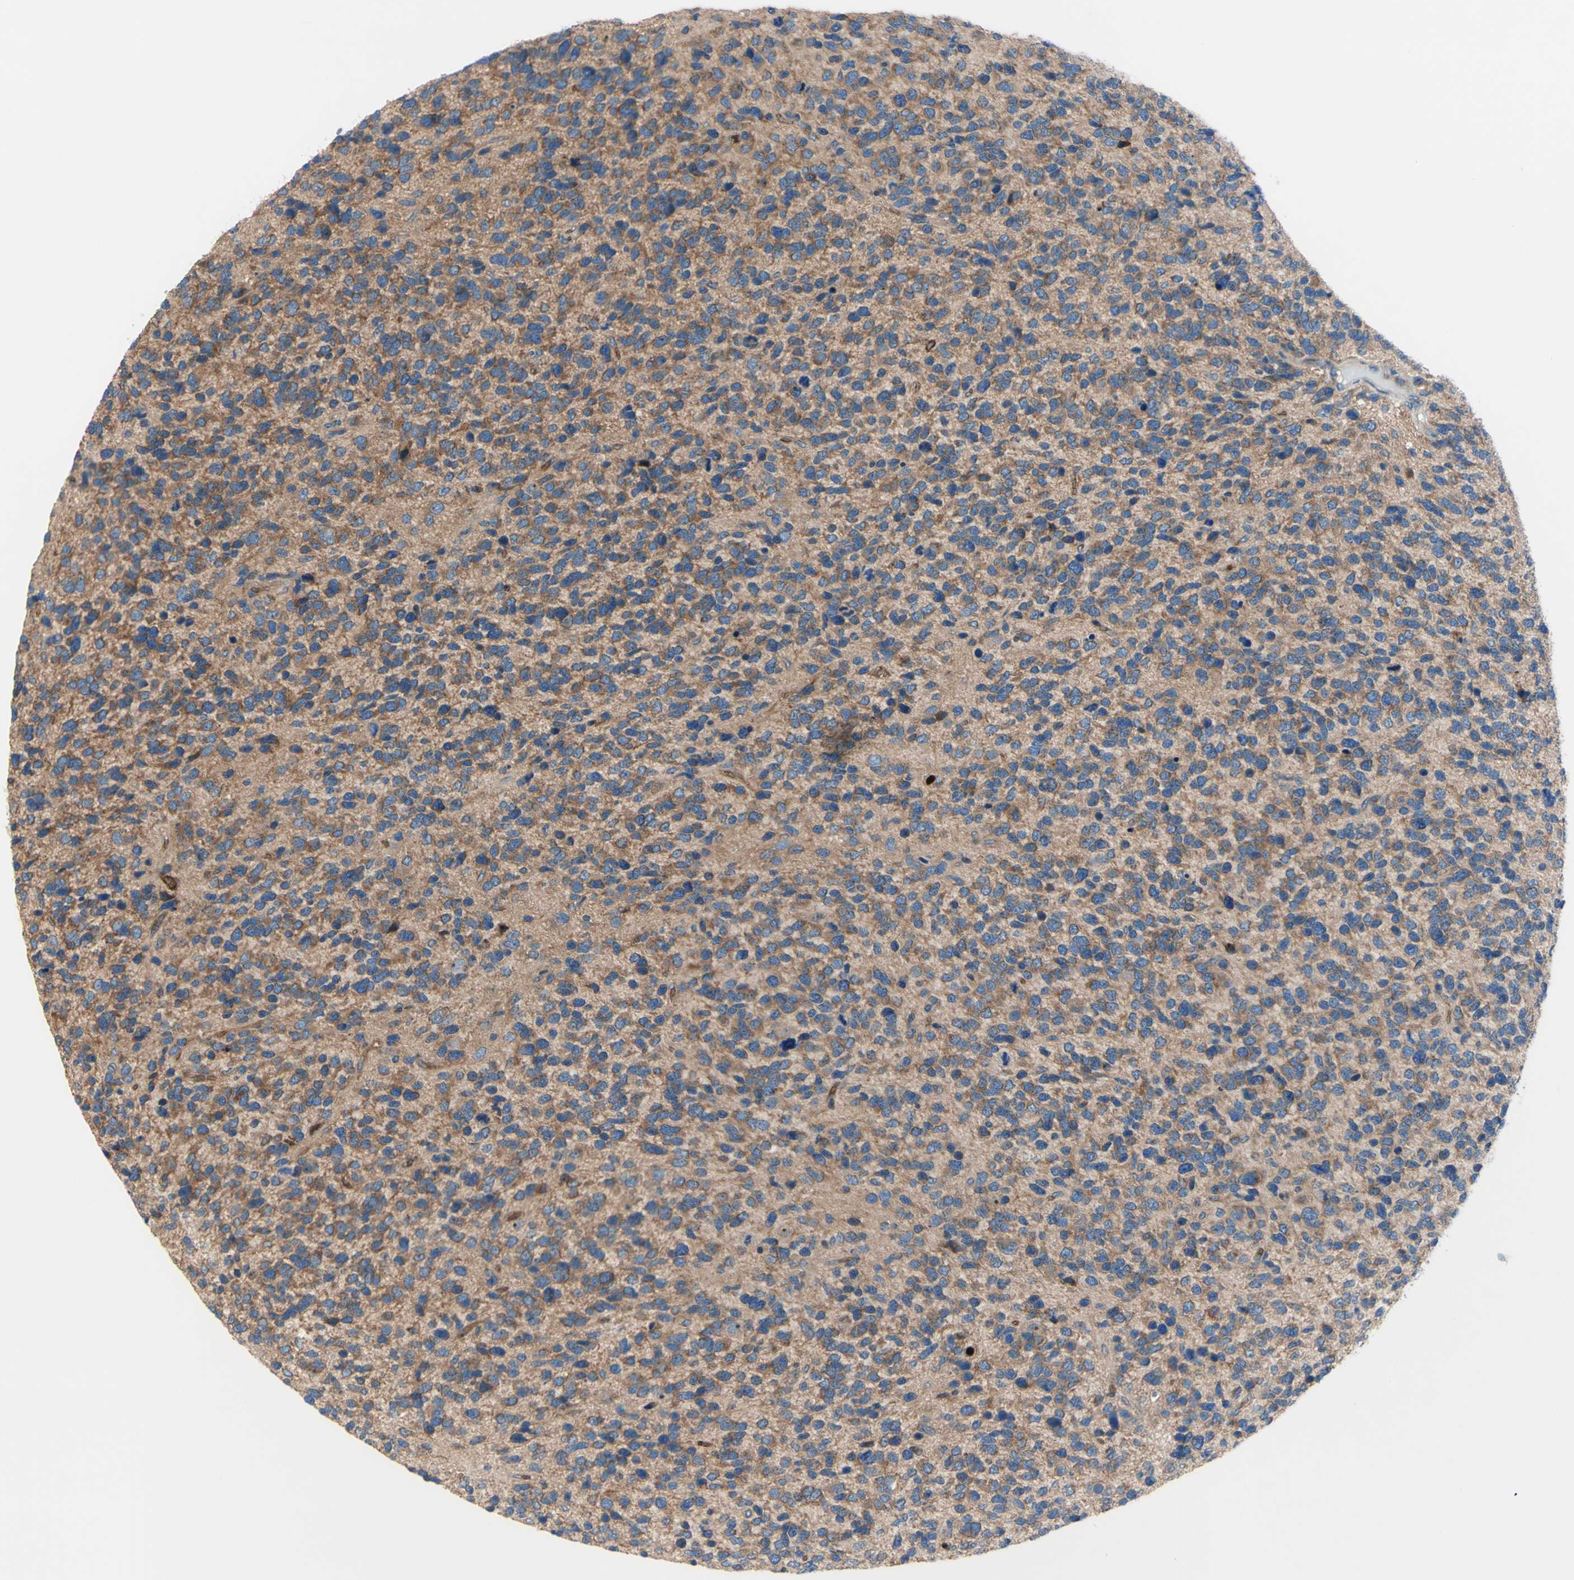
{"staining": {"intensity": "moderate", "quantity": "<25%", "location": "cytoplasmic/membranous"}, "tissue": "glioma", "cell_type": "Tumor cells", "image_type": "cancer", "snomed": [{"axis": "morphology", "description": "Glioma, malignant, High grade"}, {"axis": "topography", "description": "Brain"}], "caption": "Protein staining of malignant glioma (high-grade) tissue shows moderate cytoplasmic/membranous staining in approximately <25% of tumor cells. Immunohistochemistry (ihc) stains the protein in brown and the nuclei are stained blue.", "gene": "USP9X", "patient": {"sex": "female", "age": 58}}